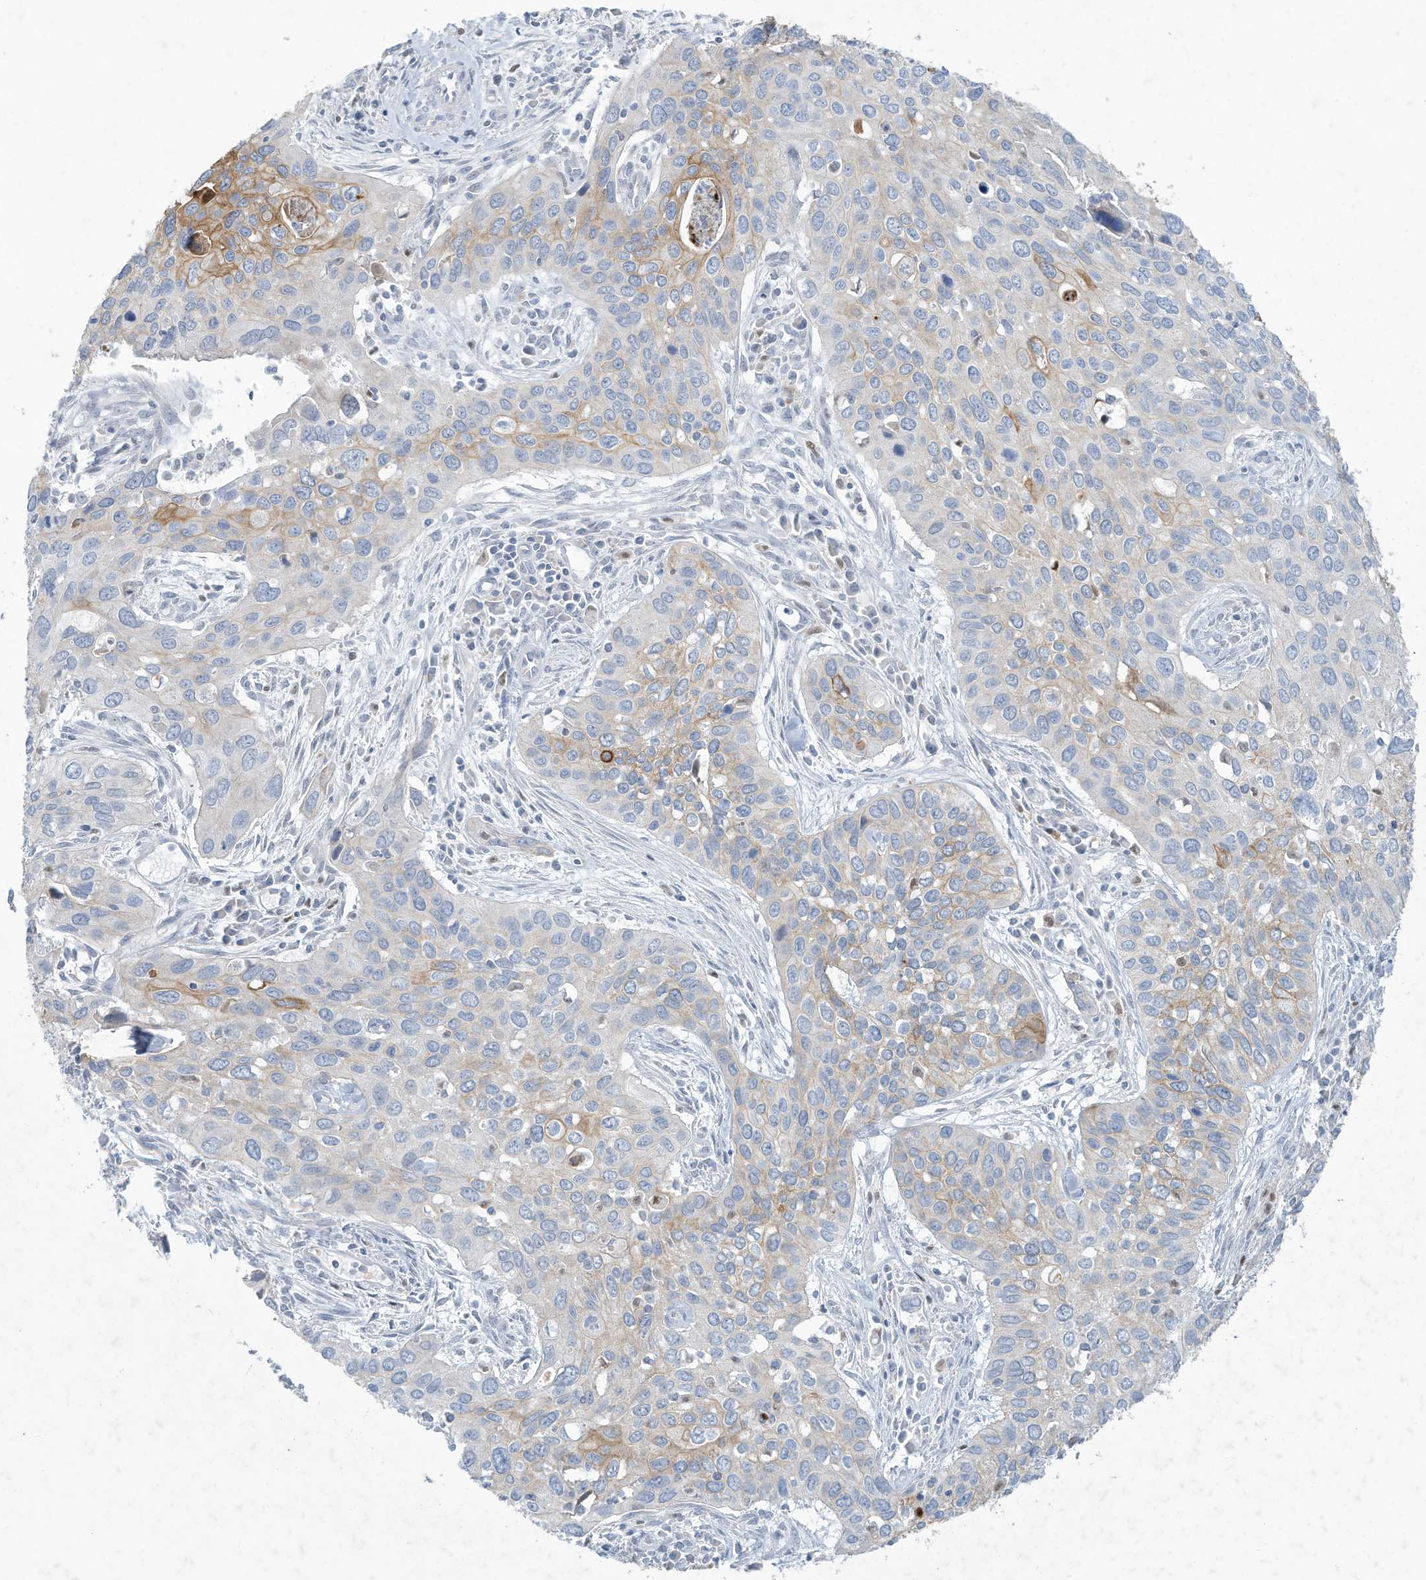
{"staining": {"intensity": "moderate", "quantity": "<25%", "location": "cytoplasmic/membranous"}, "tissue": "cervical cancer", "cell_type": "Tumor cells", "image_type": "cancer", "snomed": [{"axis": "morphology", "description": "Squamous cell carcinoma, NOS"}, {"axis": "topography", "description": "Cervix"}], "caption": "The histopathology image displays immunohistochemical staining of cervical squamous cell carcinoma. There is moderate cytoplasmic/membranous positivity is present in about <25% of tumor cells.", "gene": "TUBE1", "patient": {"sex": "female", "age": 55}}